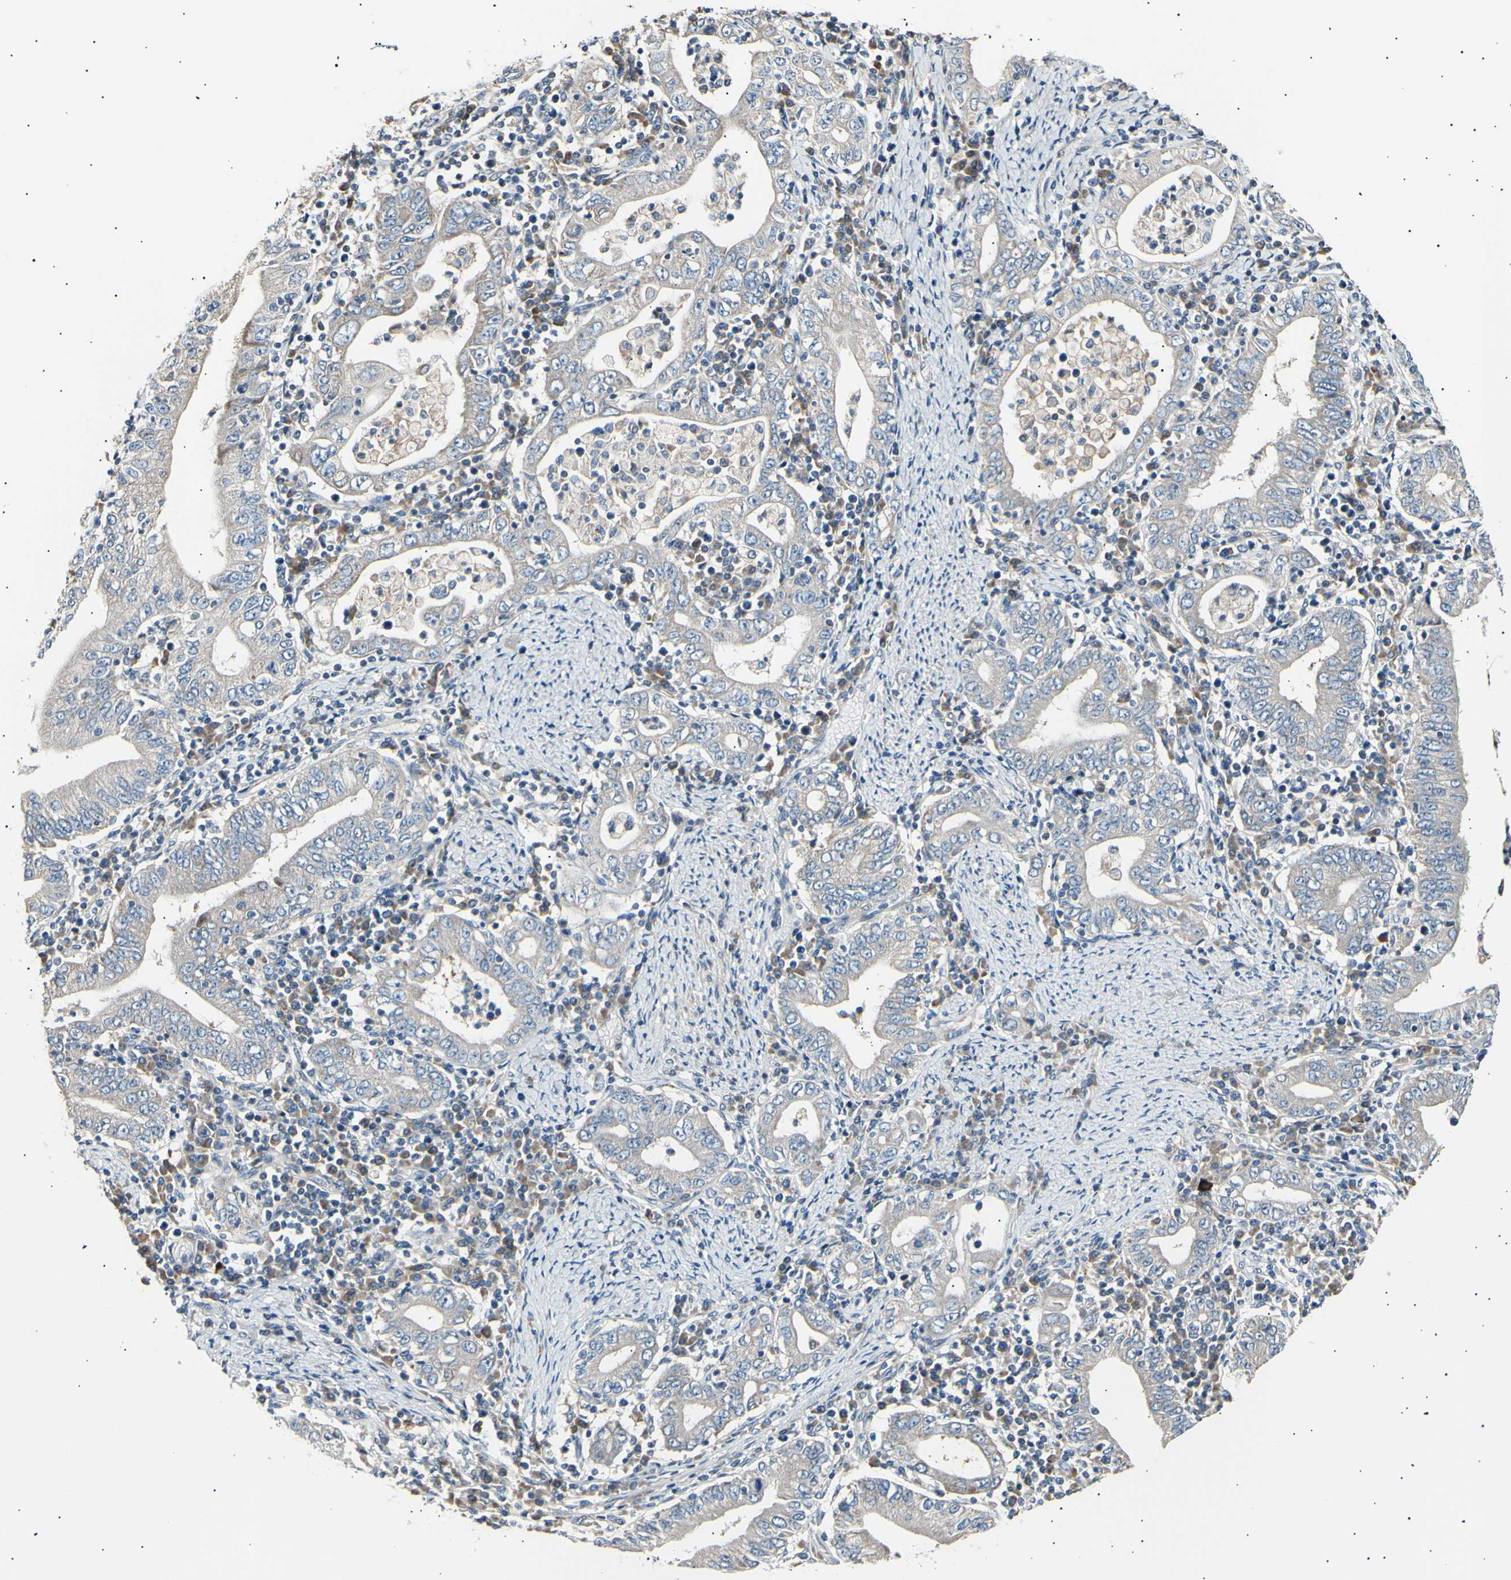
{"staining": {"intensity": "weak", "quantity": ">75%", "location": "cytoplasmic/membranous"}, "tissue": "stomach cancer", "cell_type": "Tumor cells", "image_type": "cancer", "snomed": [{"axis": "morphology", "description": "Normal tissue, NOS"}, {"axis": "morphology", "description": "Adenocarcinoma, NOS"}, {"axis": "topography", "description": "Esophagus"}, {"axis": "topography", "description": "Stomach, upper"}, {"axis": "topography", "description": "Peripheral nerve tissue"}], "caption": "Human adenocarcinoma (stomach) stained with a protein marker exhibits weak staining in tumor cells.", "gene": "ITGA6", "patient": {"sex": "male", "age": 62}}